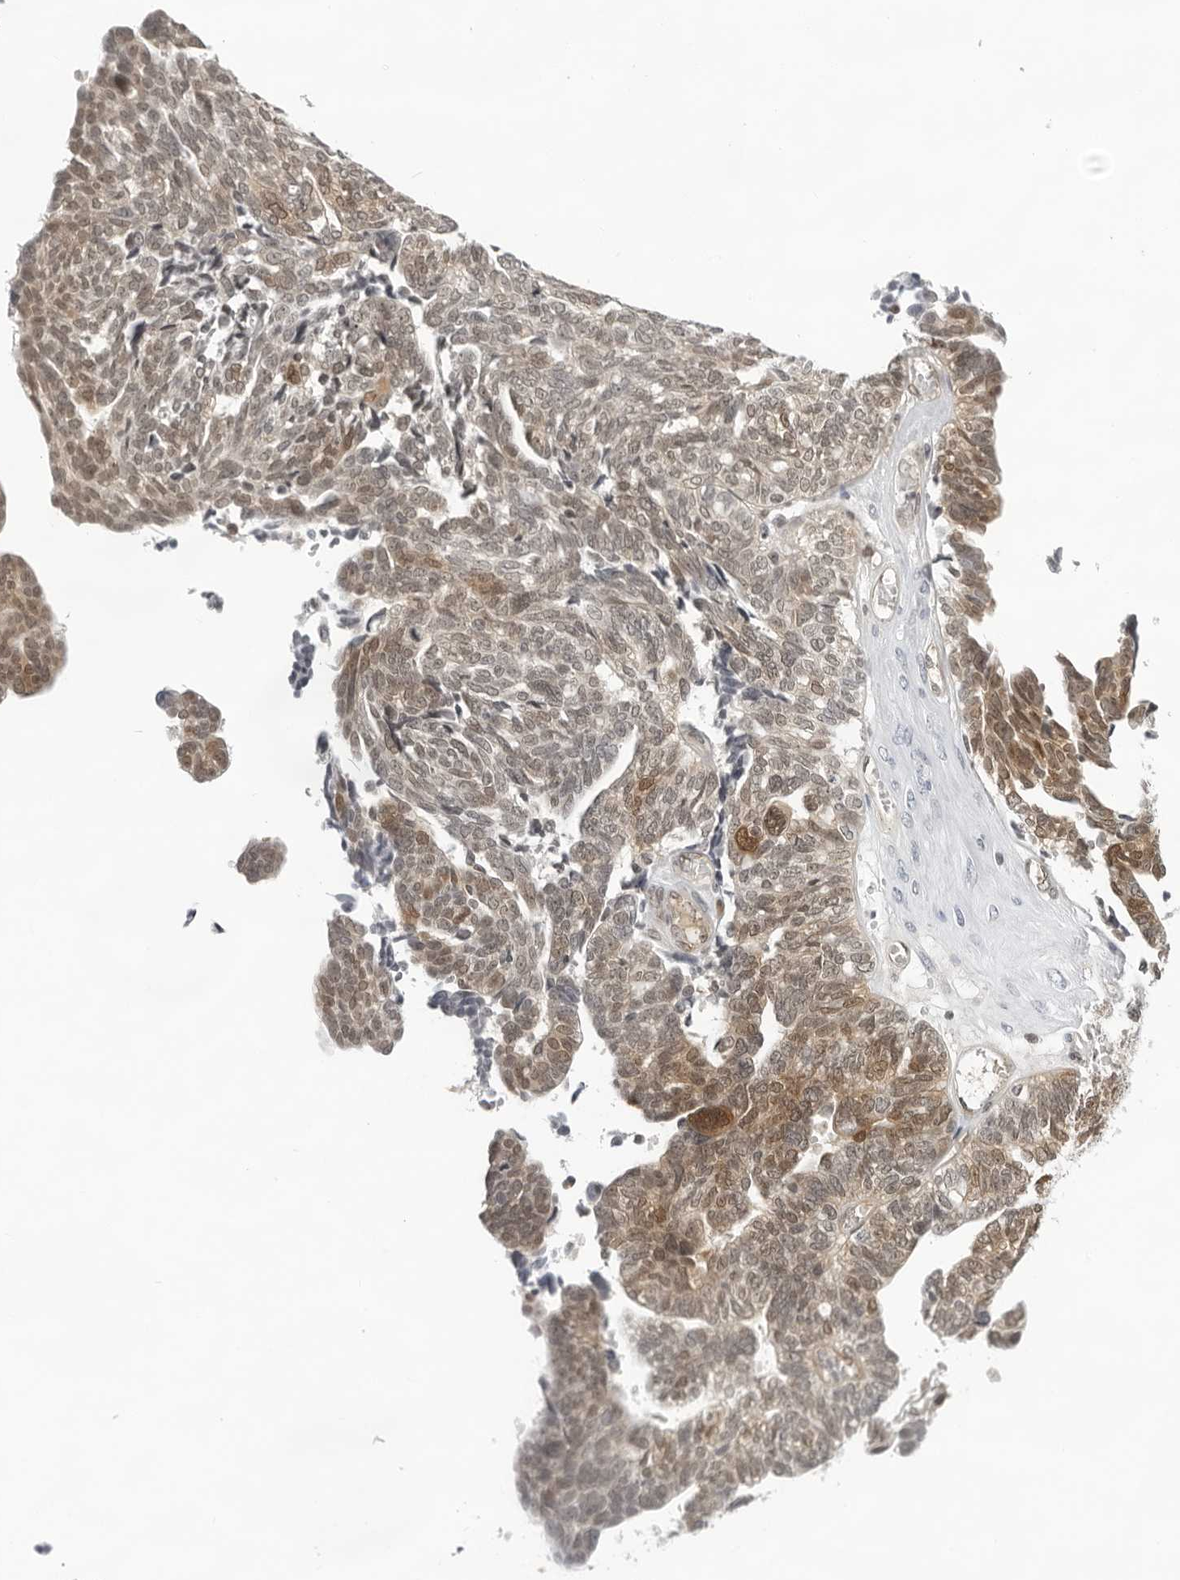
{"staining": {"intensity": "moderate", "quantity": ">75%", "location": "cytoplasmic/membranous,nuclear"}, "tissue": "ovarian cancer", "cell_type": "Tumor cells", "image_type": "cancer", "snomed": [{"axis": "morphology", "description": "Cystadenocarcinoma, serous, NOS"}, {"axis": "topography", "description": "Ovary"}], "caption": "A medium amount of moderate cytoplasmic/membranous and nuclear expression is identified in approximately >75% of tumor cells in ovarian serous cystadenocarcinoma tissue.", "gene": "CASP7", "patient": {"sex": "female", "age": 79}}